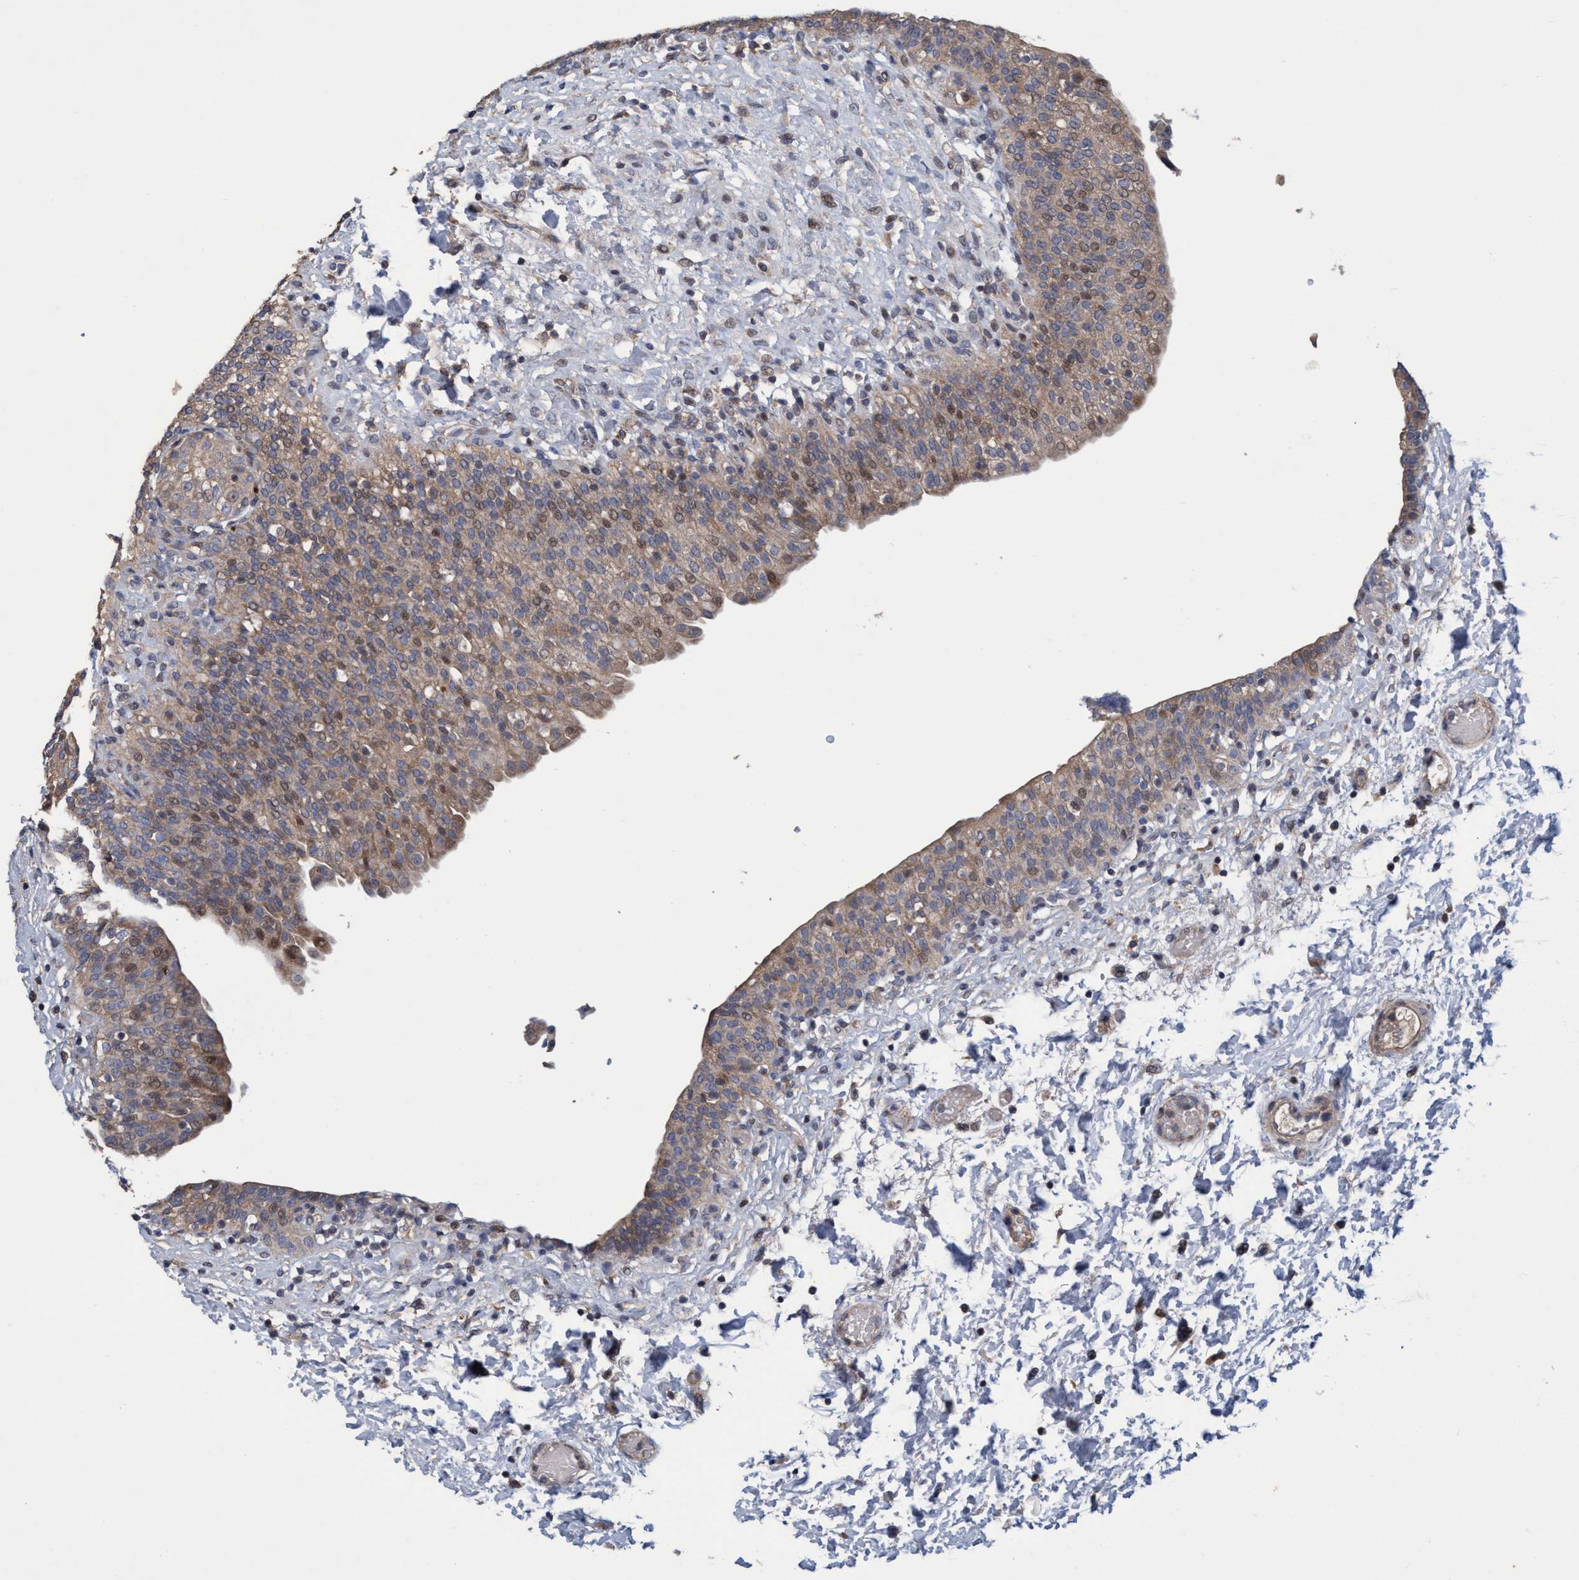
{"staining": {"intensity": "weak", "quantity": ">75%", "location": "cytoplasmic/membranous,nuclear"}, "tissue": "urinary bladder", "cell_type": "Urothelial cells", "image_type": "normal", "snomed": [{"axis": "morphology", "description": "Normal tissue, NOS"}, {"axis": "topography", "description": "Urinary bladder"}], "caption": "IHC image of unremarkable urinary bladder stained for a protein (brown), which reveals low levels of weak cytoplasmic/membranous,nuclear positivity in approximately >75% of urothelial cells.", "gene": "ZNF677", "patient": {"sex": "male", "age": 55}}